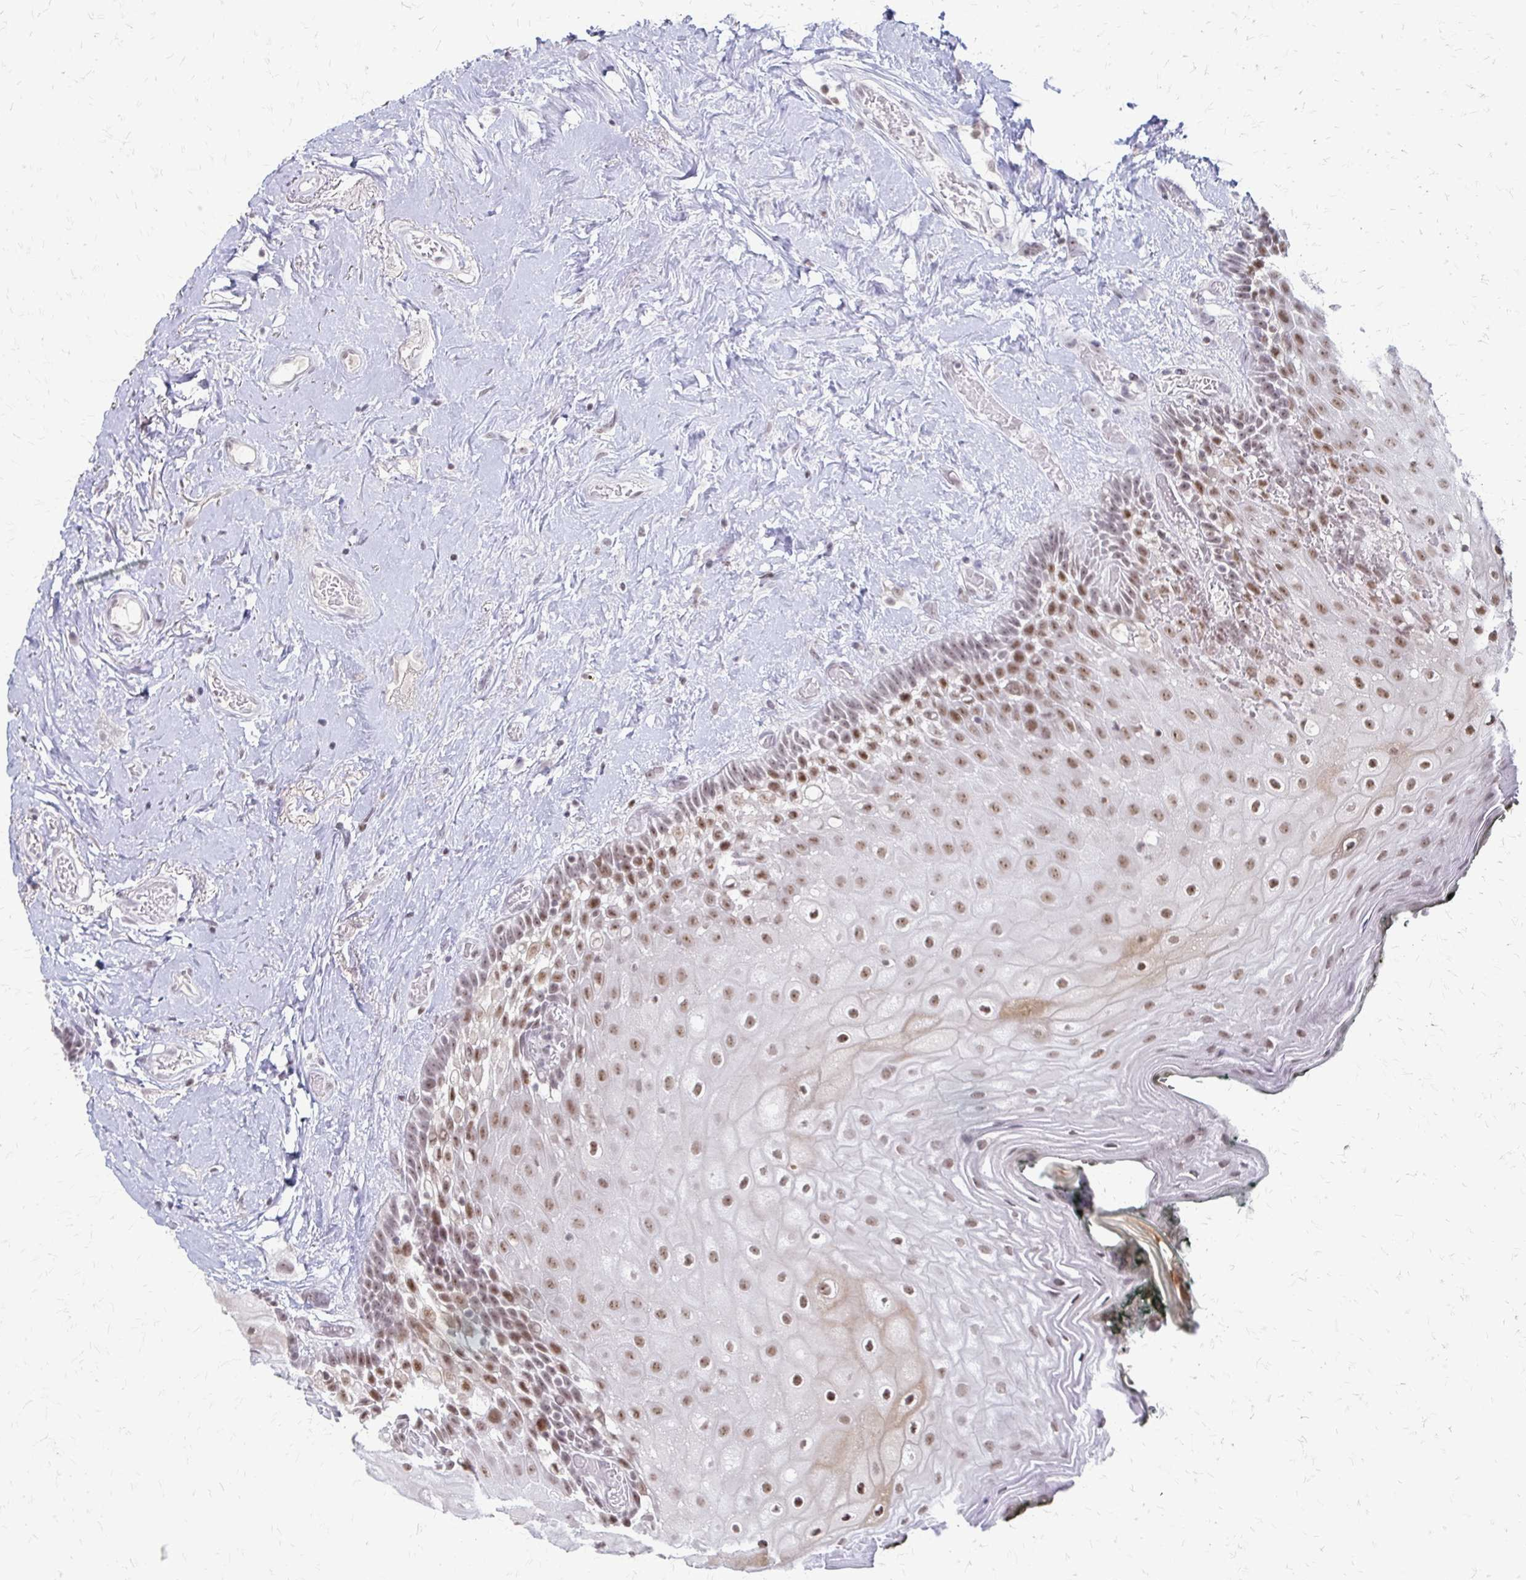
{"staining": {"intensity": "moderate", "quantity": ">75%", "location": "nuclear"}, "tissue": "oral mucosa", "cell_type": "Squamous epithelial cells", "image_type": "normal", "snomed": [{"axis": "morphology", "description": "Normal tissue, NOS"}, {"axis": "morphology", "description": "Squamous cell carcinoma, NOS"}, {"axis": "topography", "description": "Oral tissue"}, {"axis": "topography", "description": "Head-Neck"}], "caption": "Squamous epithelial cells display moderate nuclear positivity in approximately >75% of cells in normal oral mucosa. The protein of interest is shown in brown color, while the nuclei are stained blue.", "gene": "EED", "patient": {"sex": "male", "age": 64}}